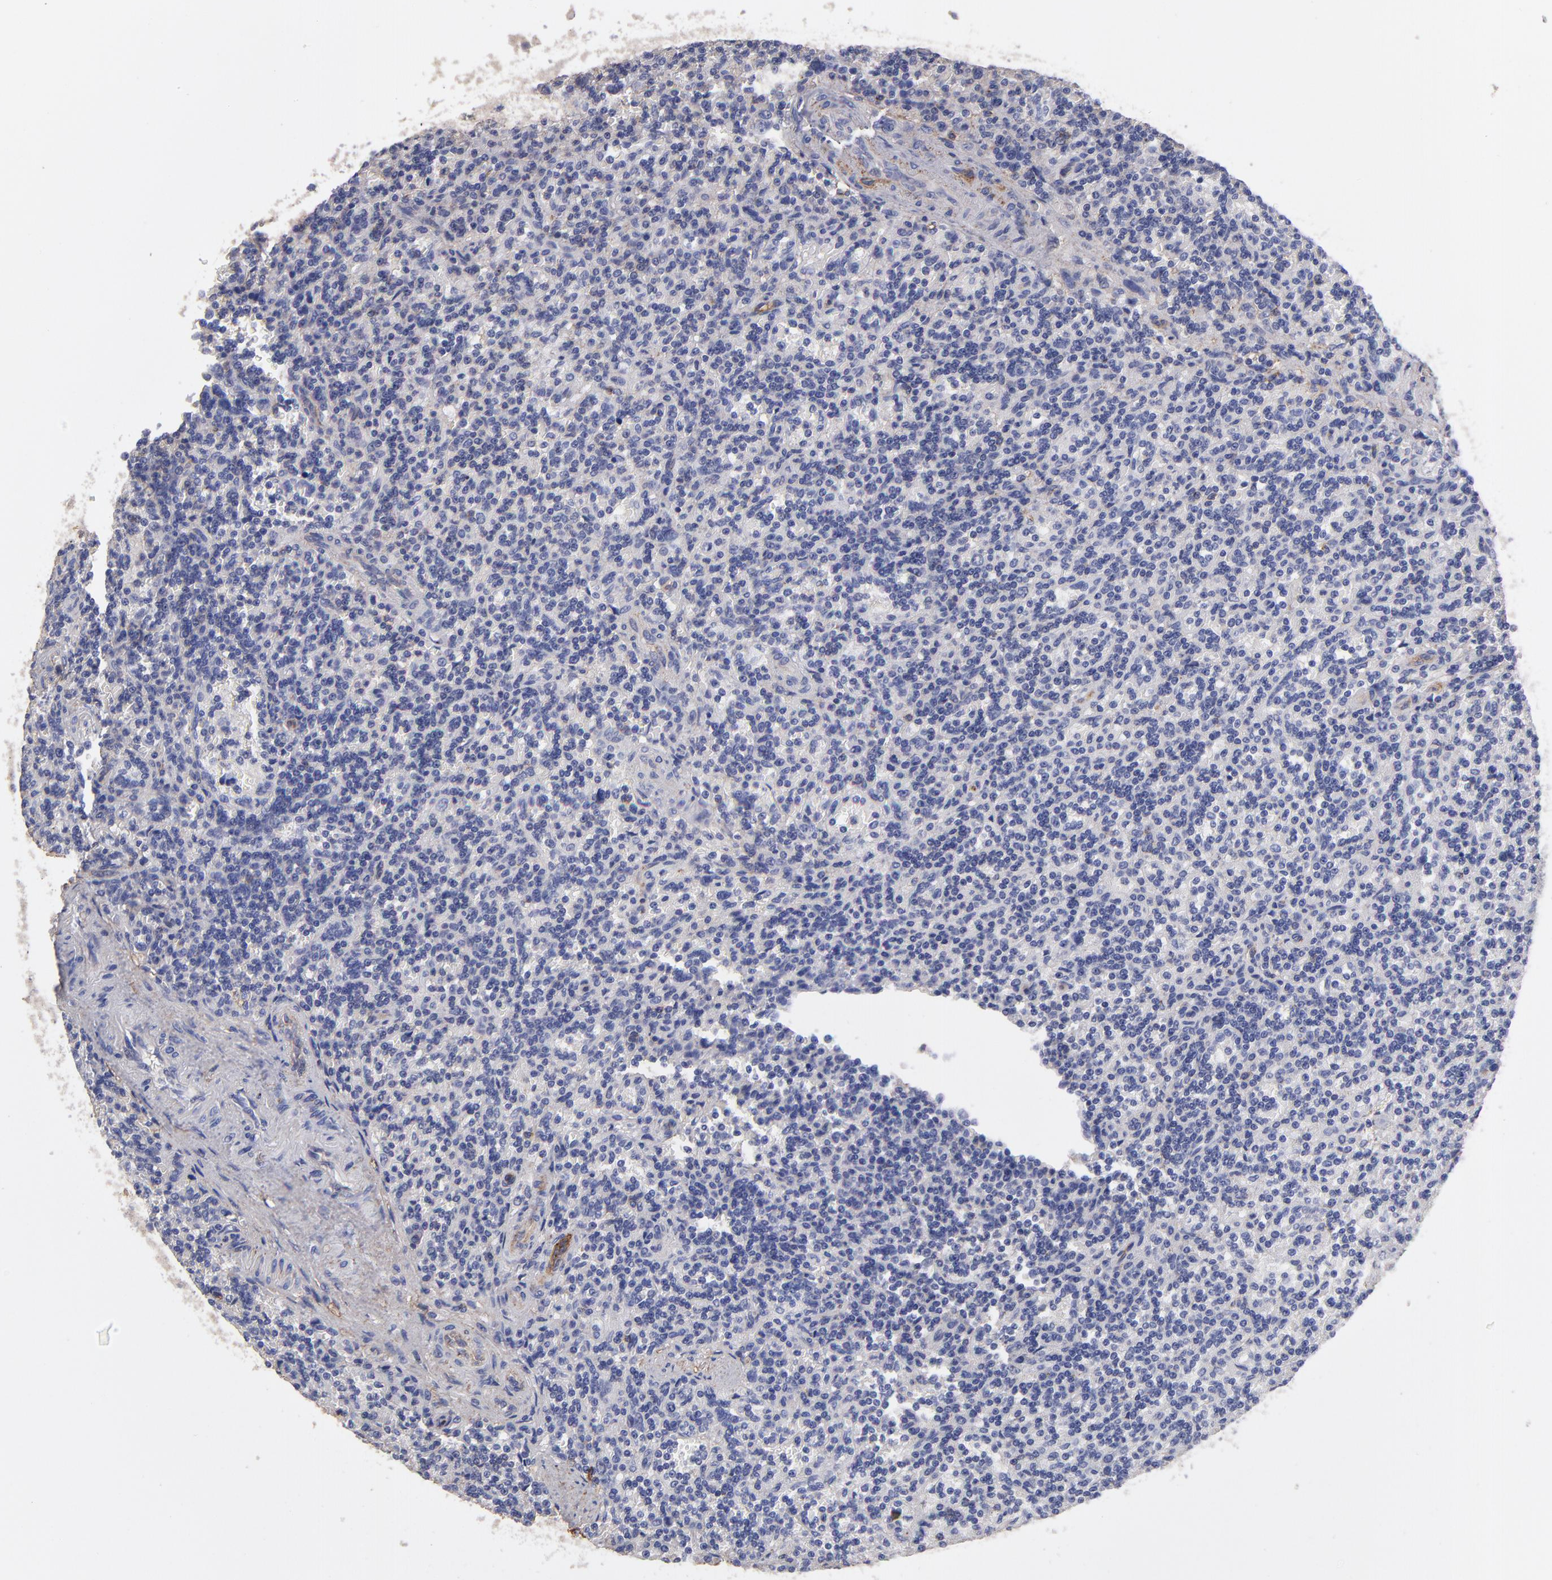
{"staining": {"intensity": "negative", "quantity": "none", "location": "none"}, "tissue": "lymphoma", "cell_type": "Tumor cells", "image_type": "cancer", "snomed": [{"axis": "morphology", "description": "Malignant lymphoma, non-Hodgkin's type, Low grade"}, {"axis": "topography", "description": "Spleen"}], "caption": "A photomicrograph of lymphoma stained for a protein demonstrates no brown staining in tumor cells. Nuclei are stained in blue.", "gene": "ABCB1", "patient": {"sex": "male", "age": 73}}